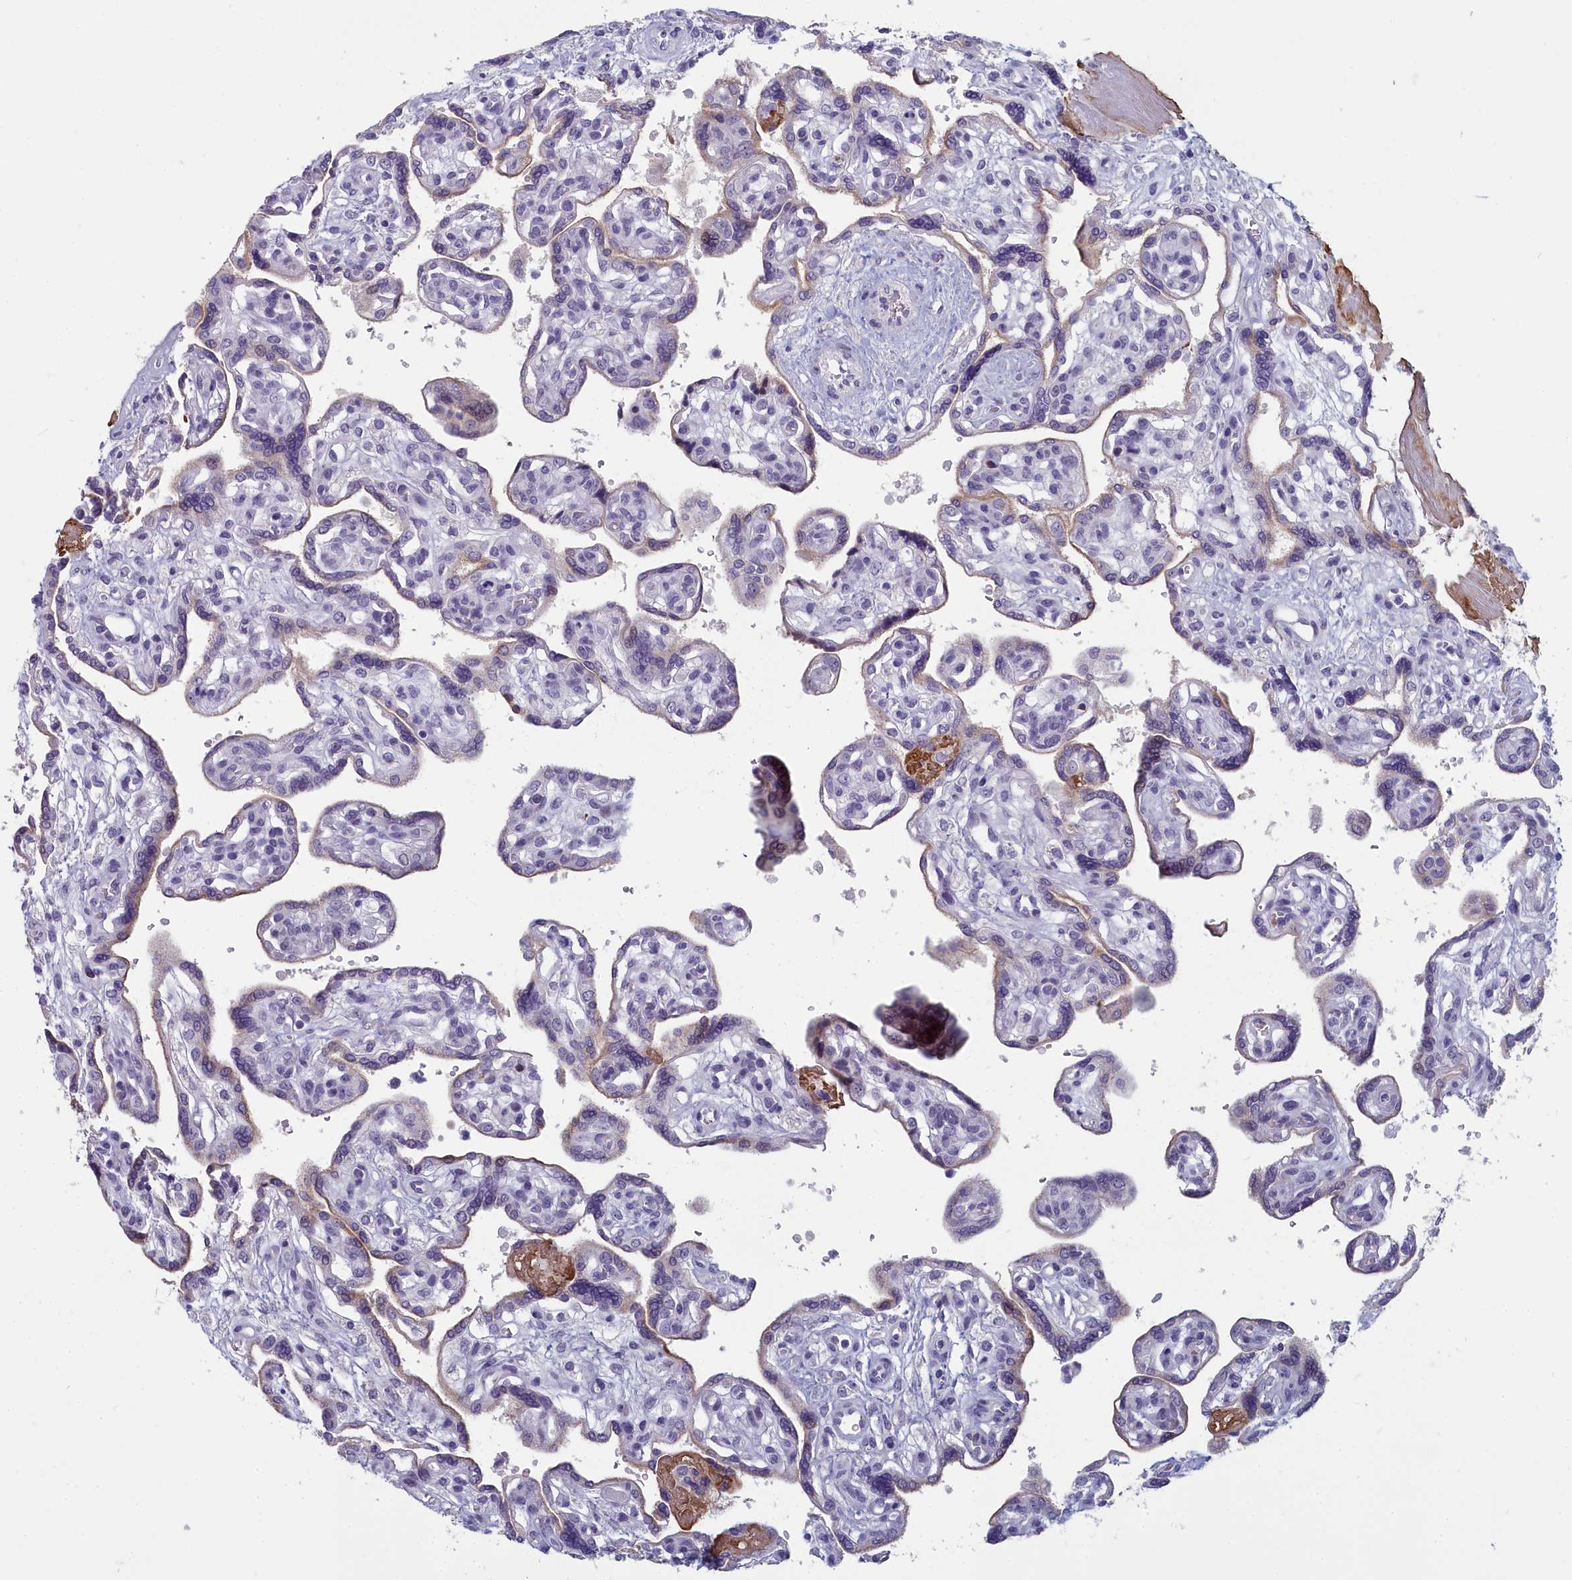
{"staining": {"intensity": "weak", "quantity": "<25%", "location": "cytoplasmic/membranous"}, "tissue": "placenta", "cell_type": "Trophoblastic cells", "image_type": "normal", "snomed": [{"axis": "morphology", "description": "Normal tissue, NOS"}, {"axis": "topography", "description": "Placenta"}], "caption": "High power microscopy photomicrograph of an IHC photomicrograph of benign placenta, revealing no significant expression in trophoblastic cells.", "gene": "INSYN2A", "patient": {"sex": "female", "age": 39}}